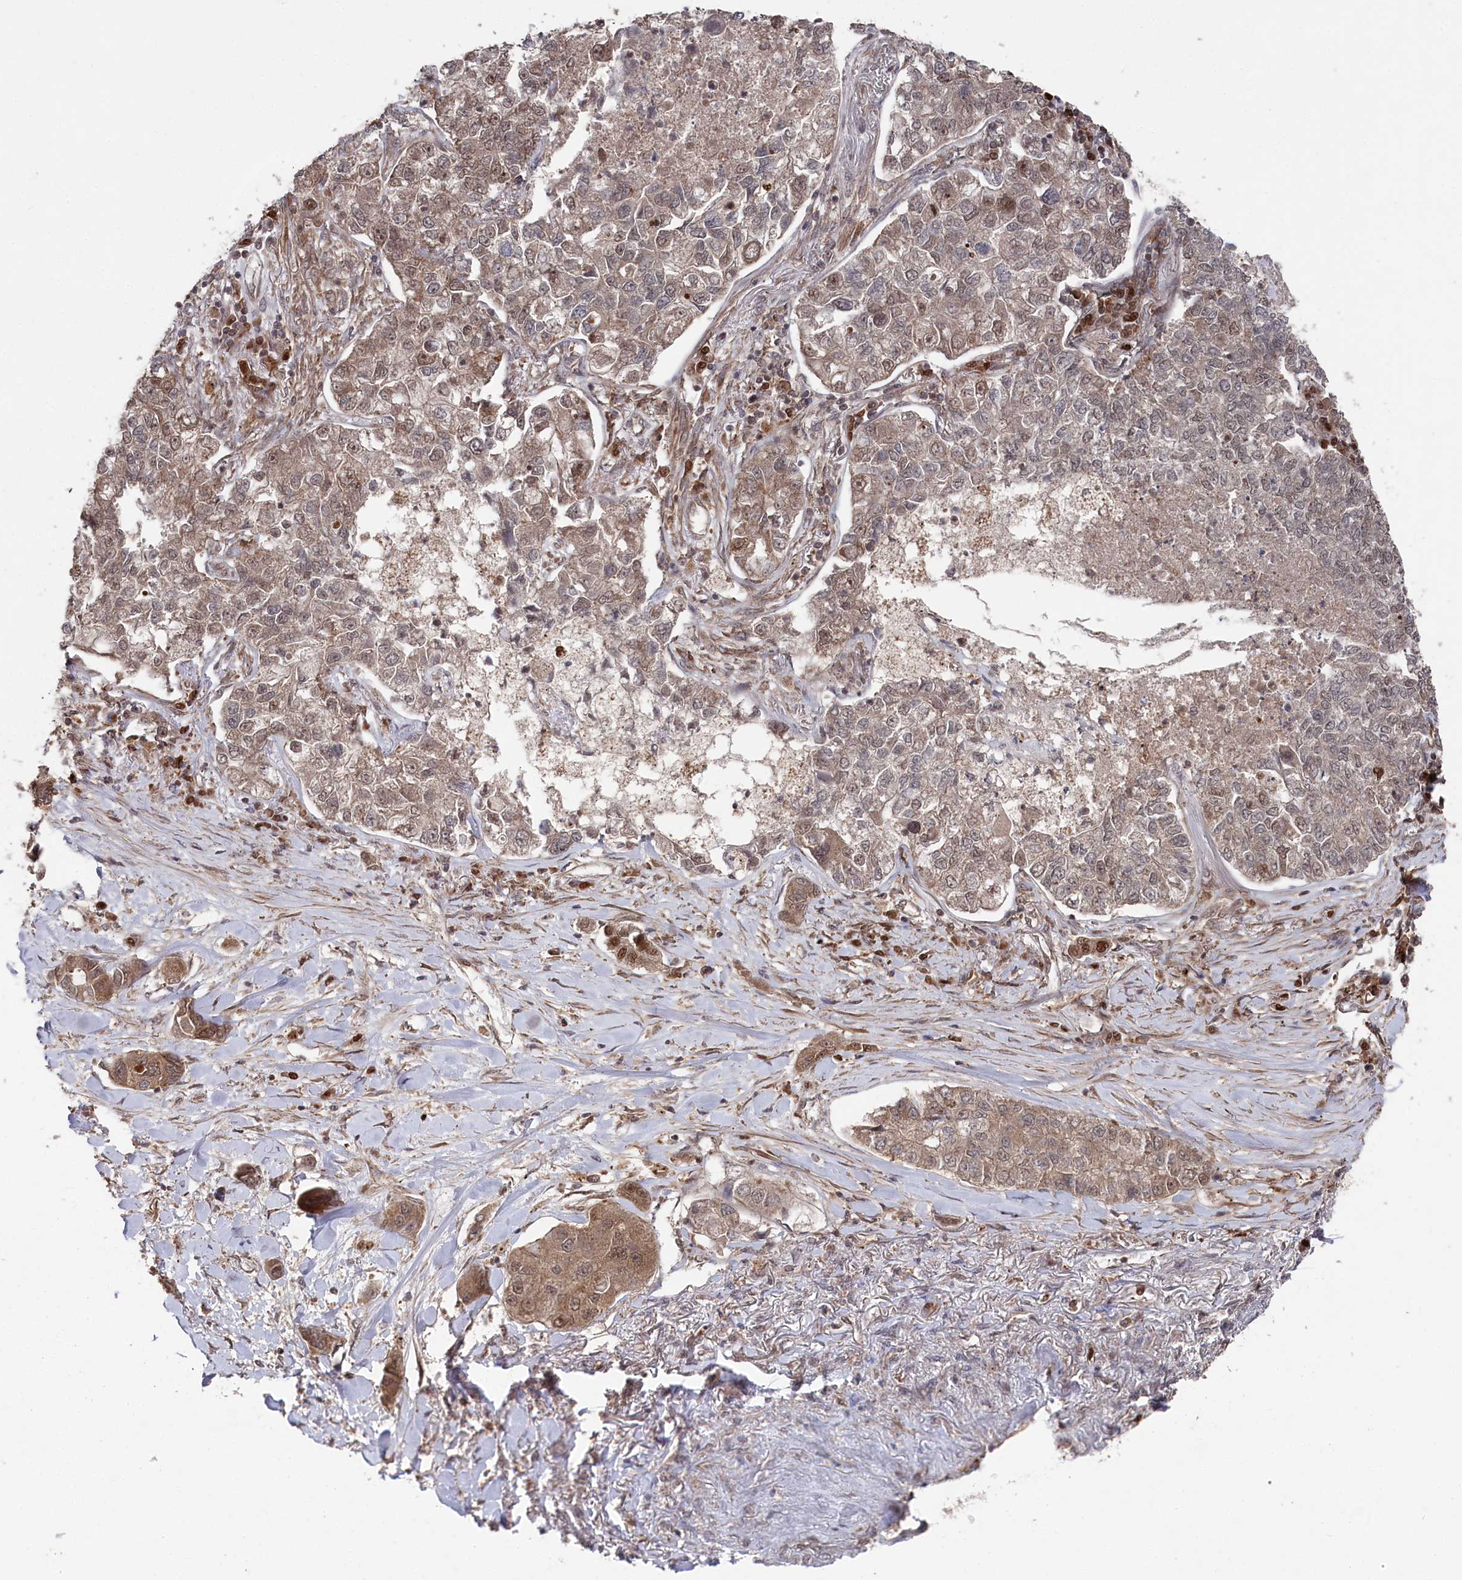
{"staining": {"intensity": "weak", "quantity": "25%-75%", "location": "nuclear"}, "tissue": "lung cancer", "cell_type": "Tumor cells", "image_type": "cancer", "snomed": [{"axis": "morphology", "description": "Adenocarcinoma, NOS"}, {"axis": "topography", "description": "Lung"}], "caption": "Human adenocarcinoma (lung) stained with a protein marker shows weak staining in tumor cells.", "gene": "BORCS7", "patient": {"sex": "male", "age": 49}}